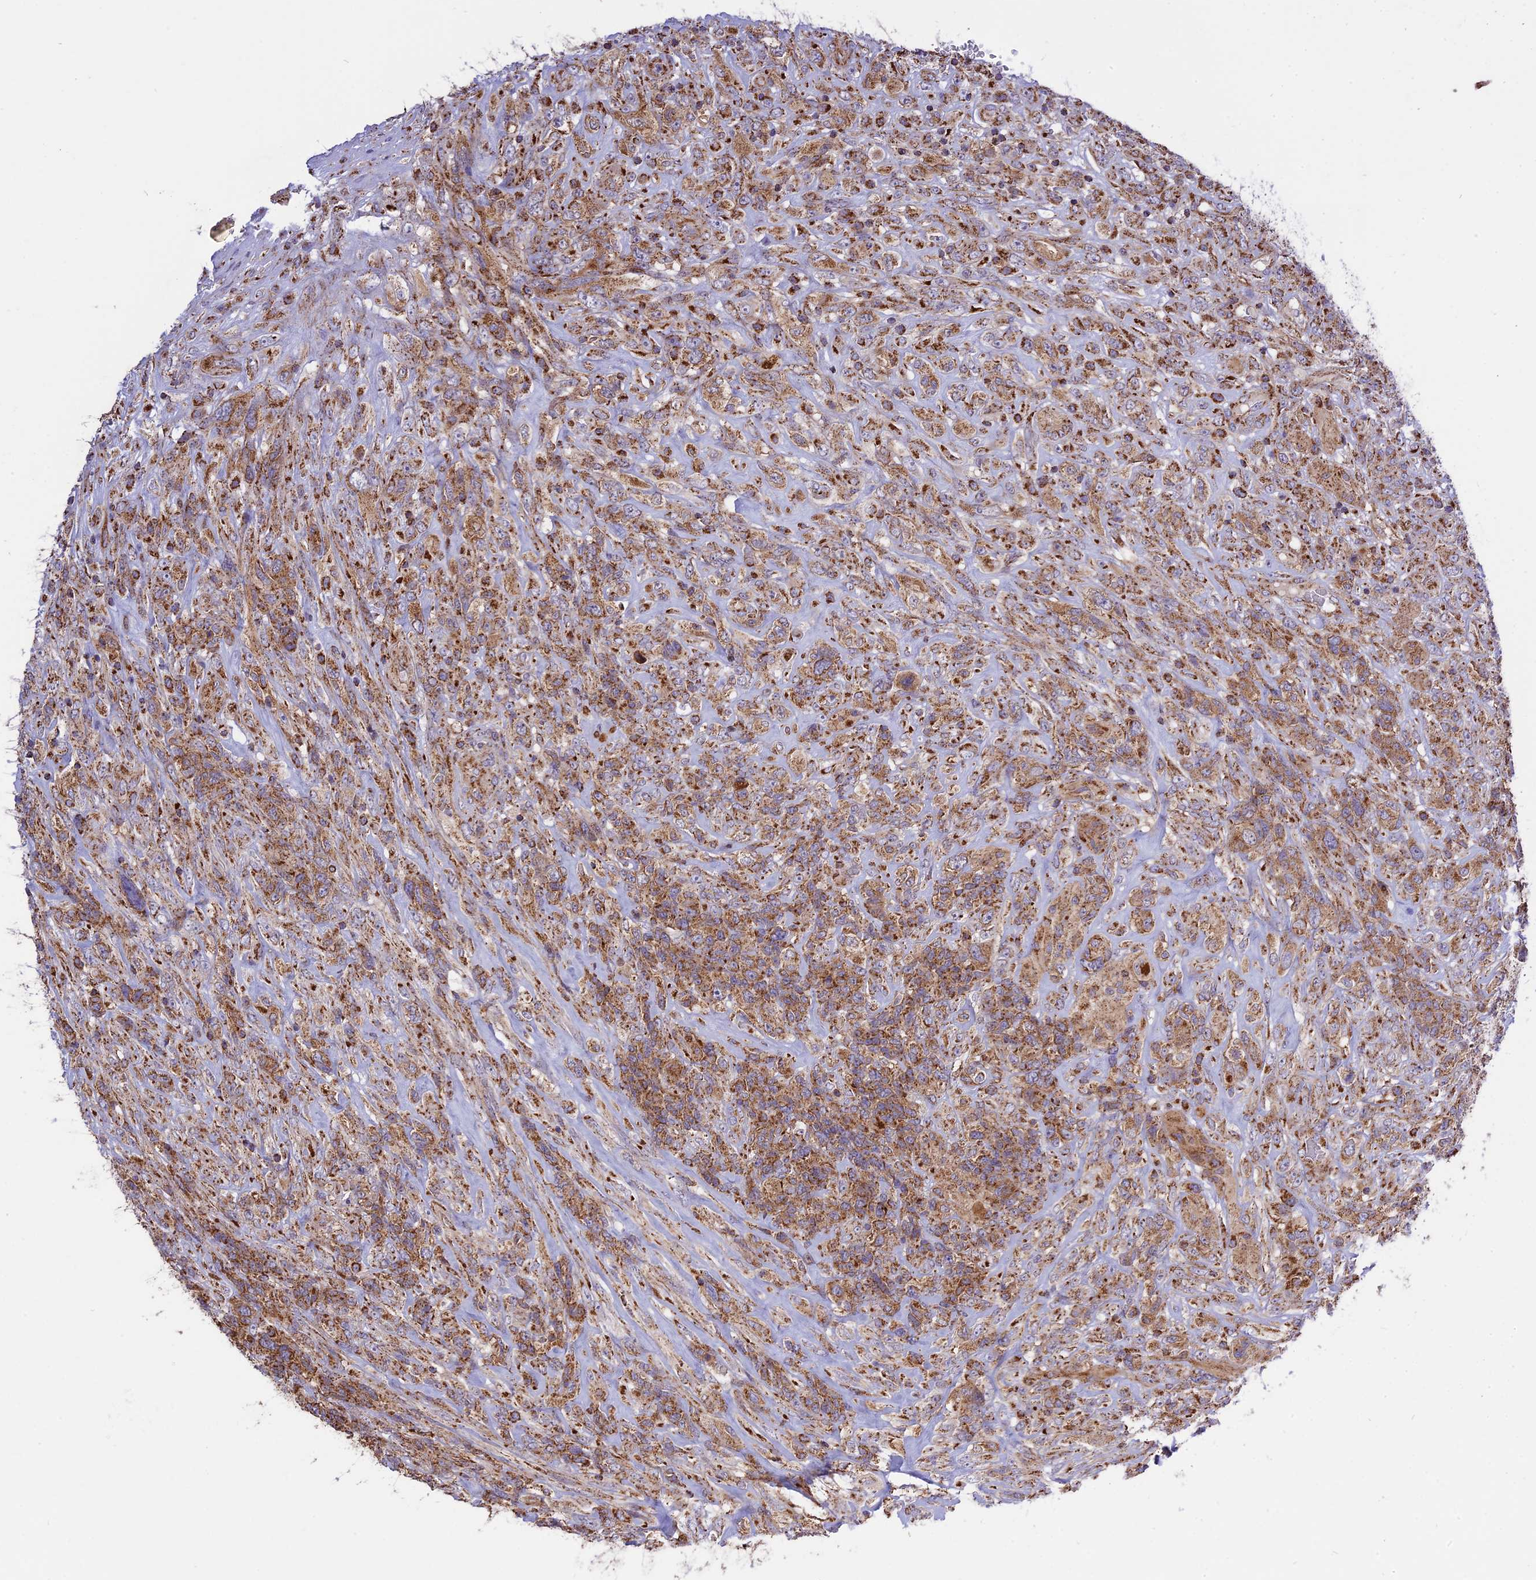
{"staining": {"intensity": "moderate", "quantity": ">75%", "location": "cytoplasmic/membranous"}, "tissue": "glioma", "cell_type": "Tumor cells", "image_type": "cancer", "snomed": [{"axis": "morphology", "description": "Glioma, malignant, High grade"}, {"axis": "topography", "description": "Brain"}], "caption": "Glioma tissue shows moderate cytoplasmic/membranous staining in approximately >75% of tumor cells, visualized by immunohistochemistry. The protein is shown in brown color, while the nuclei are stained blue.", "gene": "TTC4", "patient": {"sex": "male", "age": 61}}